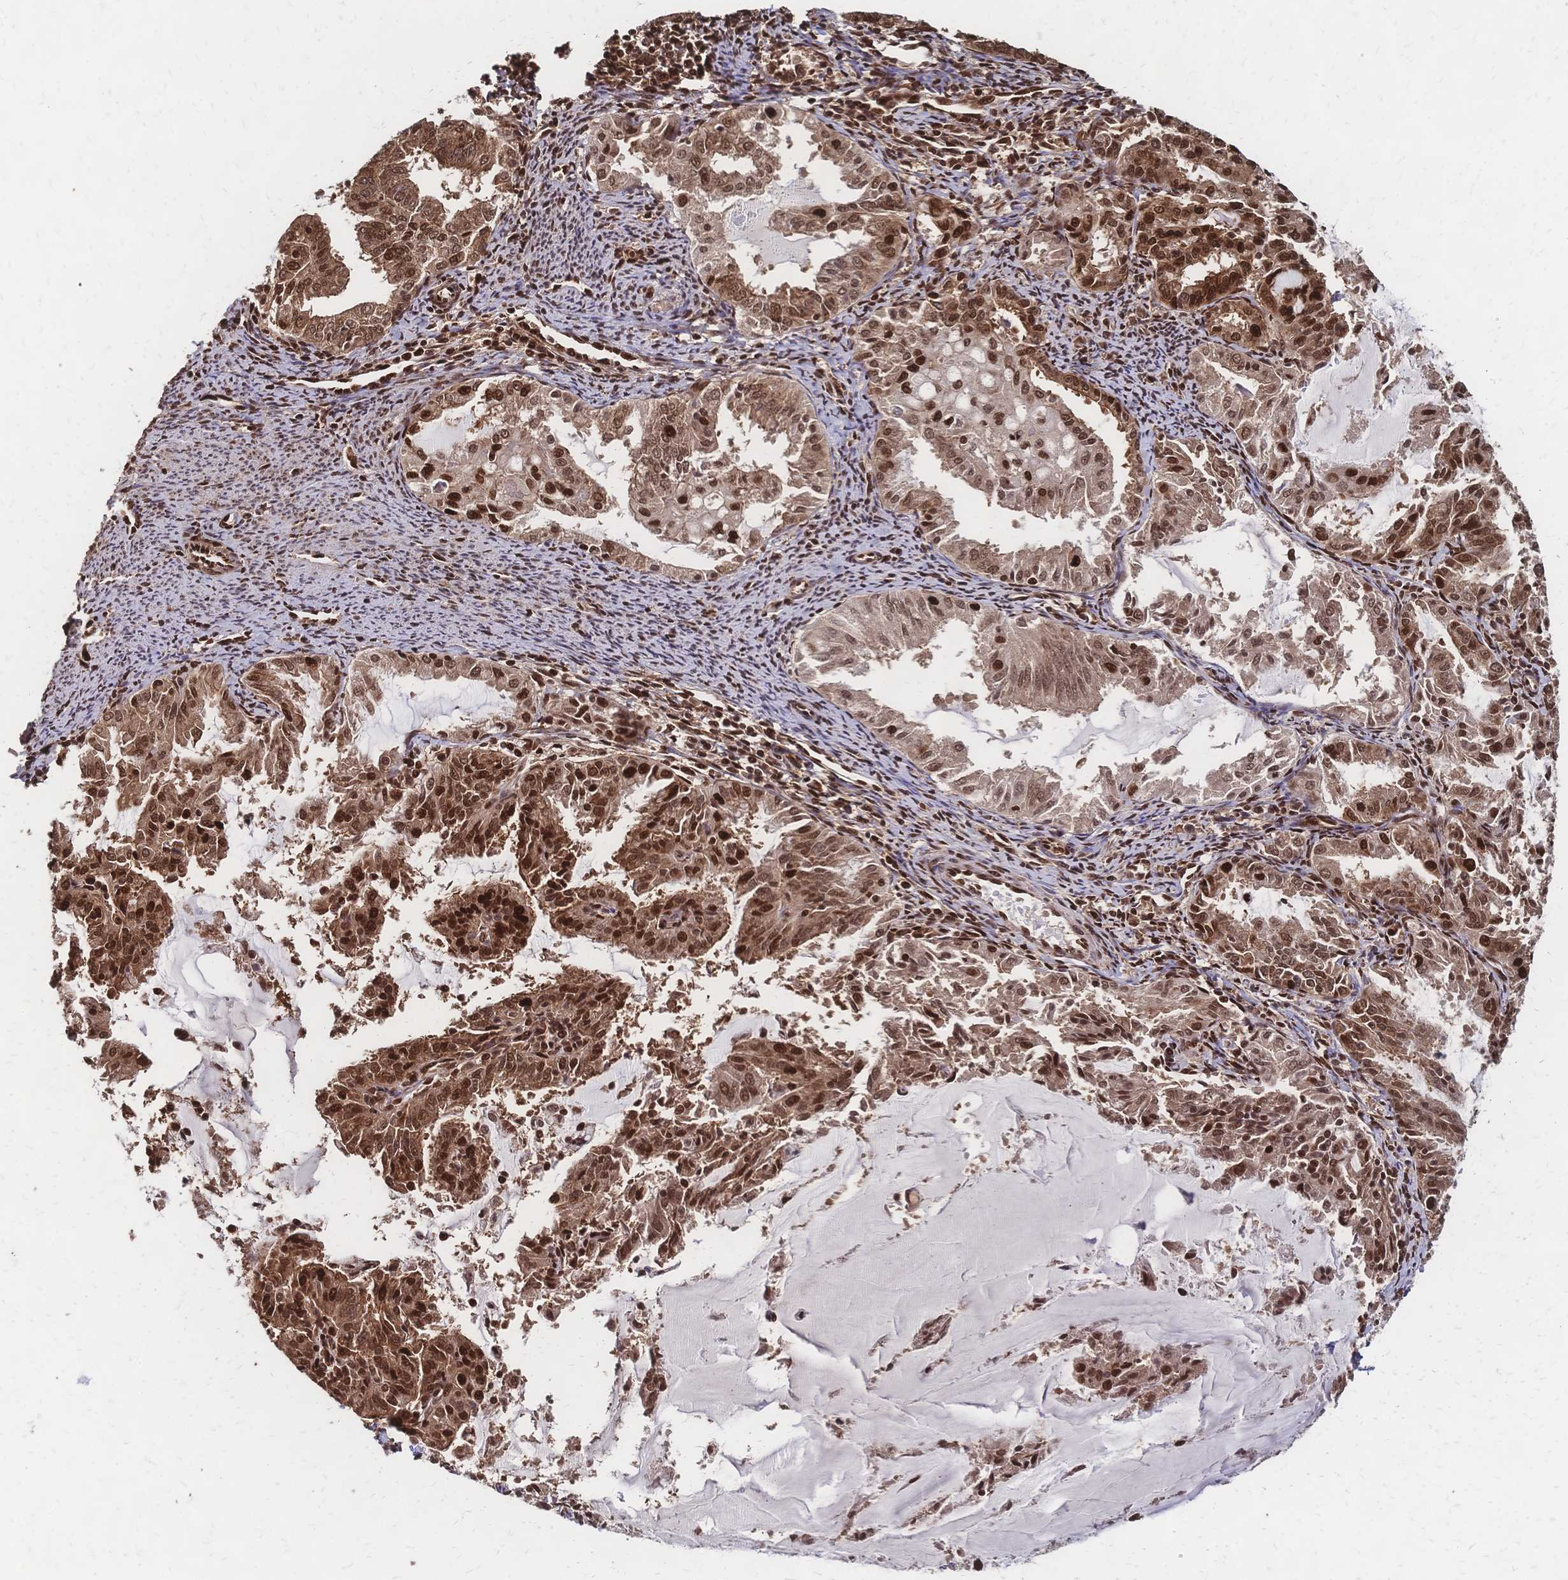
{"staining": {"intensity": "strong", "quantity": ">75%", "location": "cytoplasmic/membranous,nuclear"}, "tissue": "endometrial cancer", "cell_type": "Tumor cells", "image_type": "cancer", "snomed": [{"axis": "morphology", "description": "Adenocarcinoma, NOS"}, {"axis": "topography", "description": "Endometrium"}], "caption": "This photomicrograph shows IHC staining of human endometrial adenocarcinoma, with high strong cytoplasmic/membranous and nuclear positivity in approximately >75% of tumor cells.", "gene": "HDGF", "patient": {"sex": "female", "age": 70}}